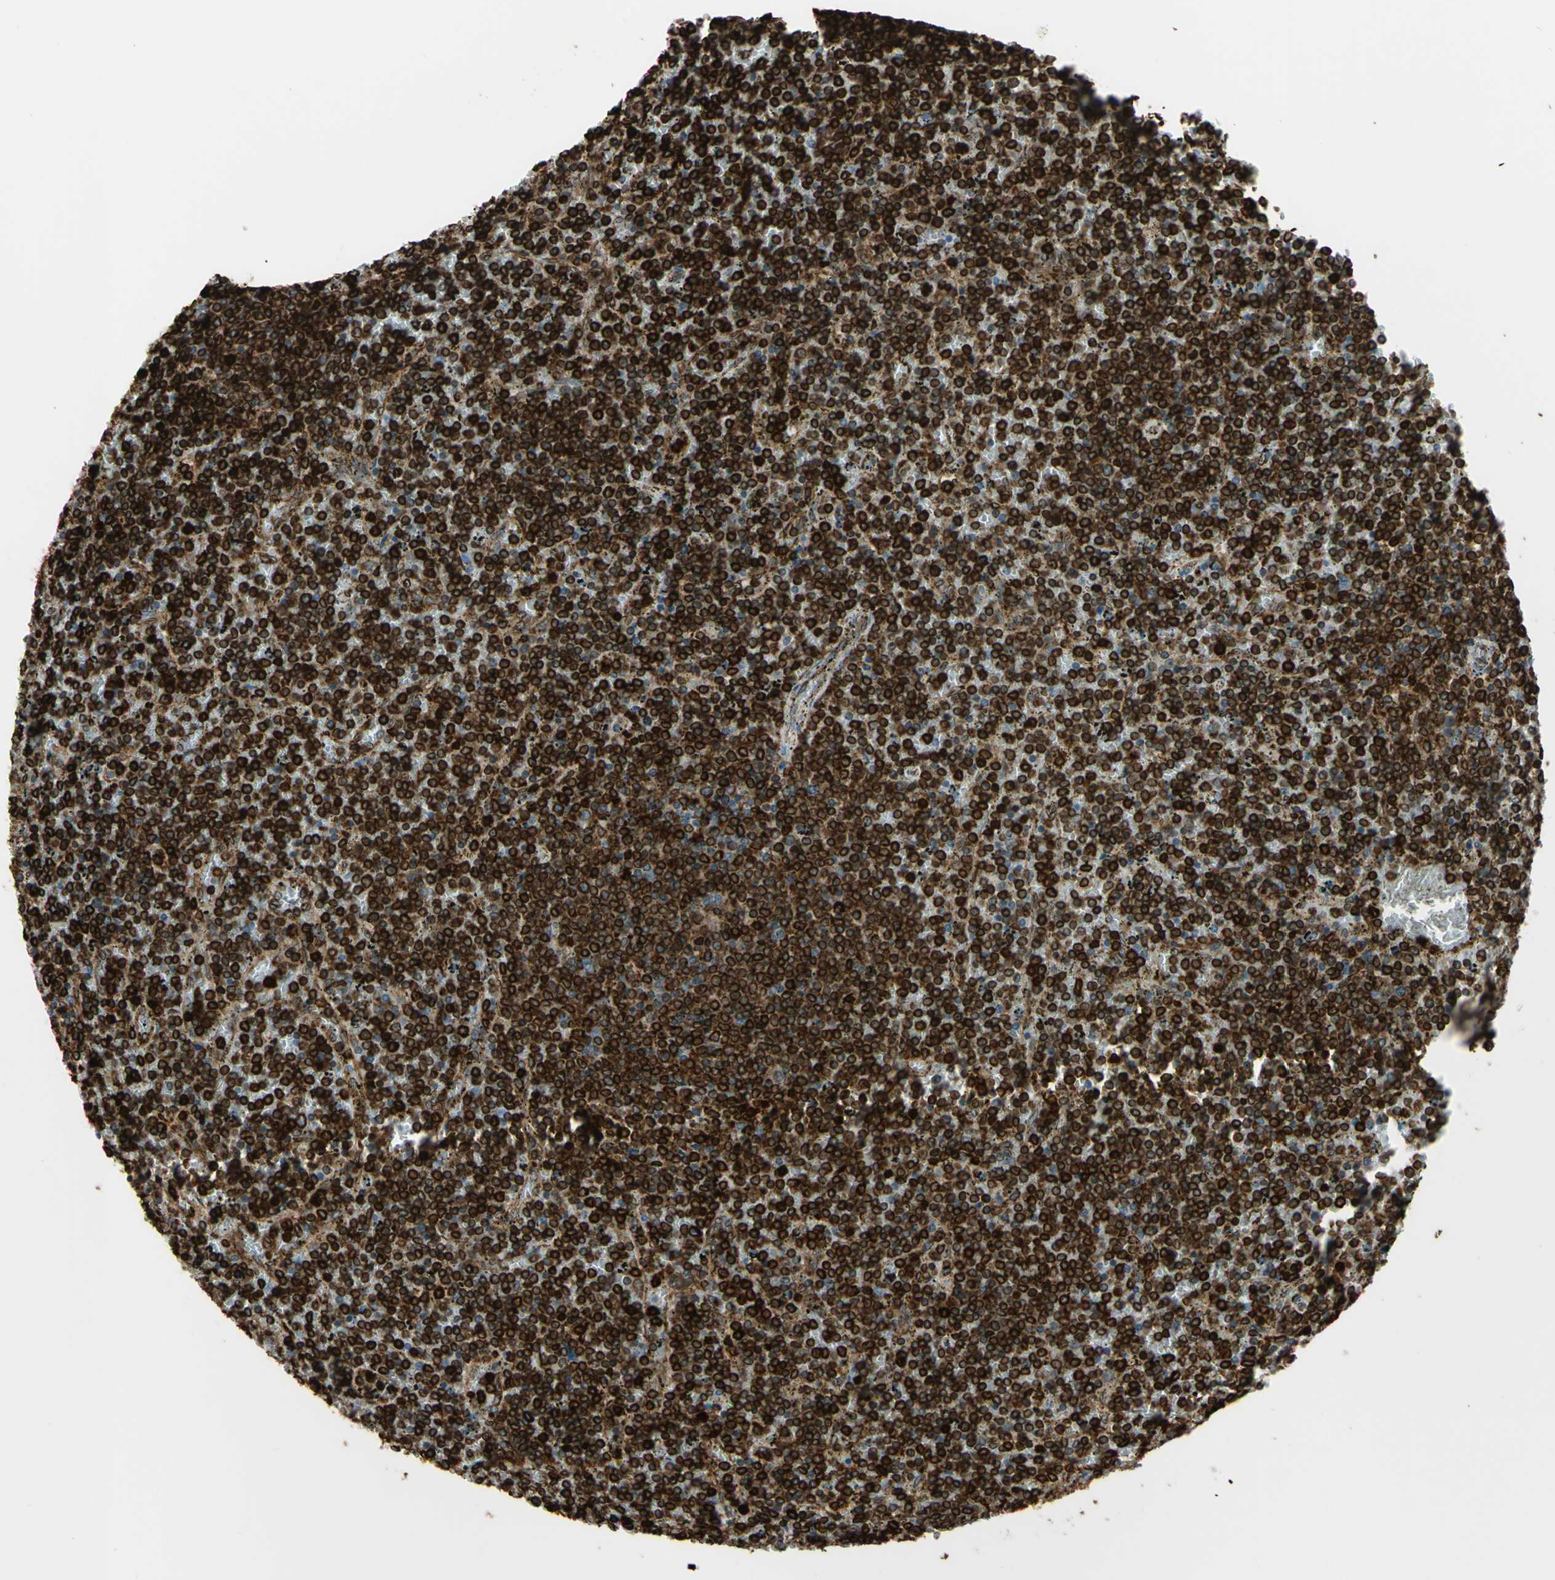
{"staining": {"intensity": "strong", "quantity": ">75%", "location": "cytoplasmic/membranous"}, "tissue": "lymphoma", "cell_type": "Tumor cells", "image_type": "cancer", "snomed": [{"axis": "morphology", "description": "Malignant lymphoma, non-Hodgkin's type, Low grade"}, {"axis": "topography", "description": "Spleen"}], "caption": "Immunohistochemical staining of human lymphoma exhibits high levels of strong cytoplasmic/membranous protein expression in about >75% of tumor cells. The staining was performed using DAB, with brown indicating positive protein expression. Nuclei are stained blue with hematoxylin.", "gene": "CD74", "patient": {"sex": "female", "age": 77}}